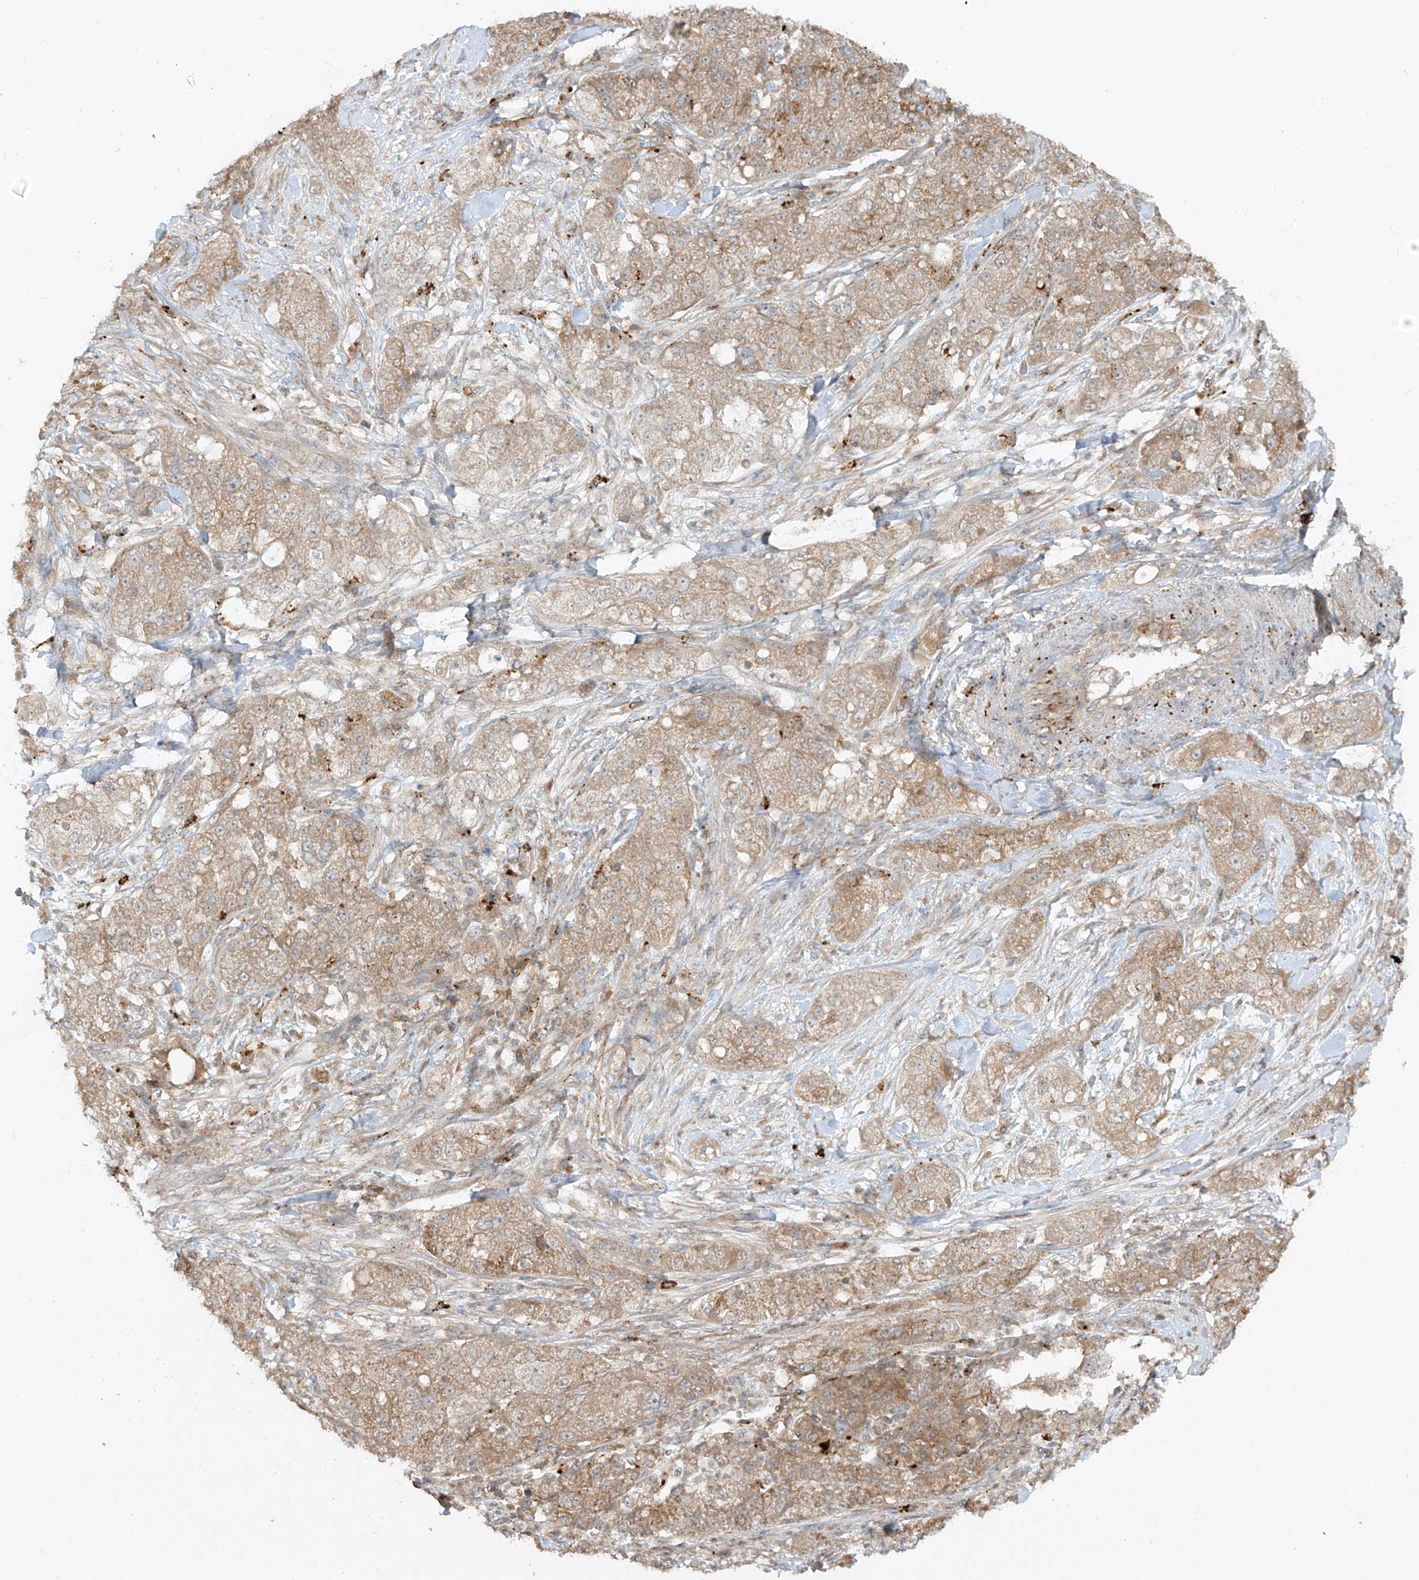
{"staining": {"intensity": "moderate", "quantity": ">75%", "location": "cytoplasmic/membranous"}, "tissue": "pancreatic cancer", "cell_type": "Tumor cells", "image_type": "cancer", "snomed": [{"axis": "morphology", "description": "Adenocarcinoma, NOS"}, {"axis": "topography", "description": "Pancreas"}], "caption": "DAB immunohistochemical staining of adenocarcinoma (pancreatic) shows moderate cytoplasmic/membranous protein positivity in about >75% of tumor cells.", "gene": "LDAH", "patient": {"sex": "female", "age": 78}}